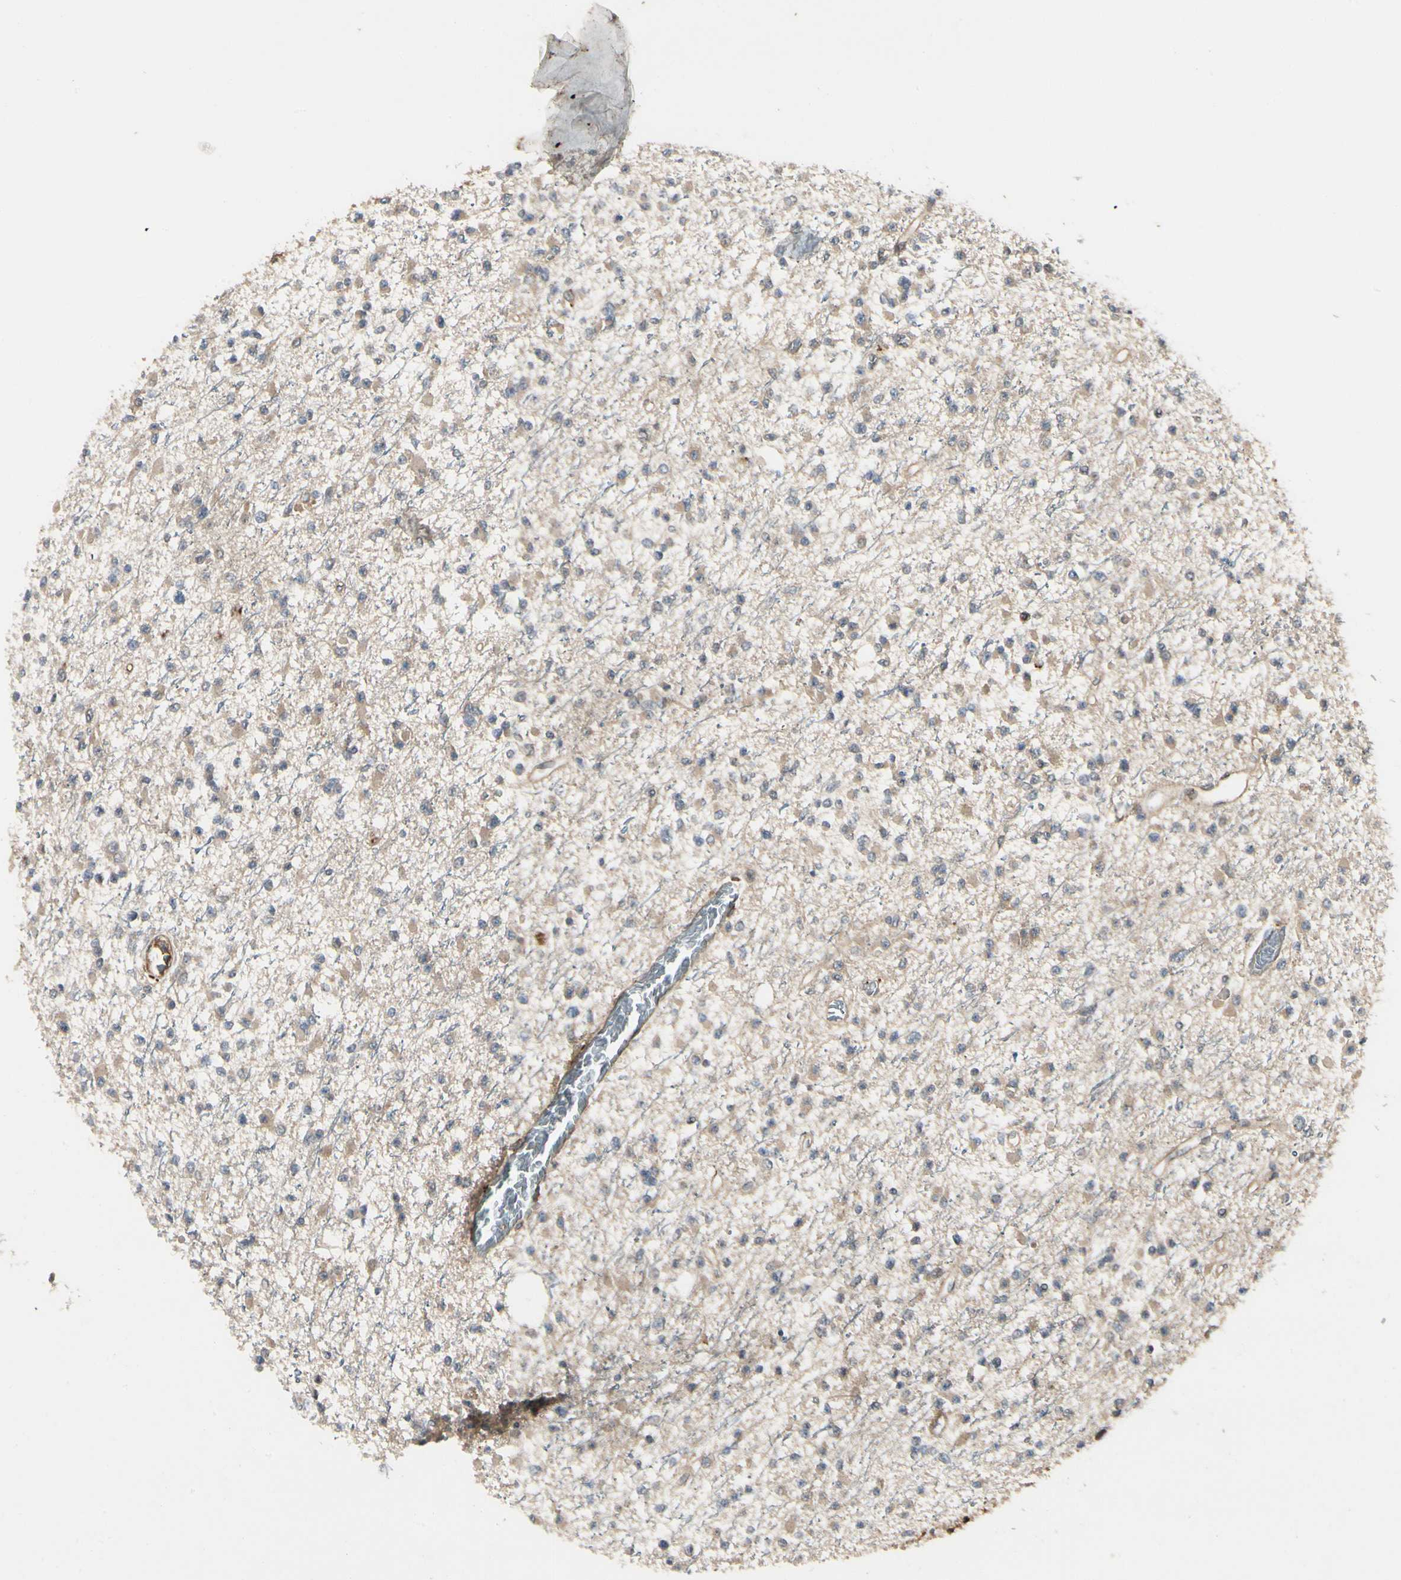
{"staining": {"intensity": "moderate", "quantity": ">75%", "location": "cytoplasmic/membranous"}, "tissue": "glioma", "cell_type": "Tumor cells", "image_type": "cancer", "snomed": [{"axis": "morphology", "description": "Glioma, malignant, Low grade"}, {"axis": "topography", "description": "Brain"}], "caption": "IHC image of glioma stained for a protein (brown), which displays medium levels of moderate cytoplasmic/membranous staining in about >75% of tumor cells.", "gene": "RNF14", "patient": {"sex": "female", "age": 22}}